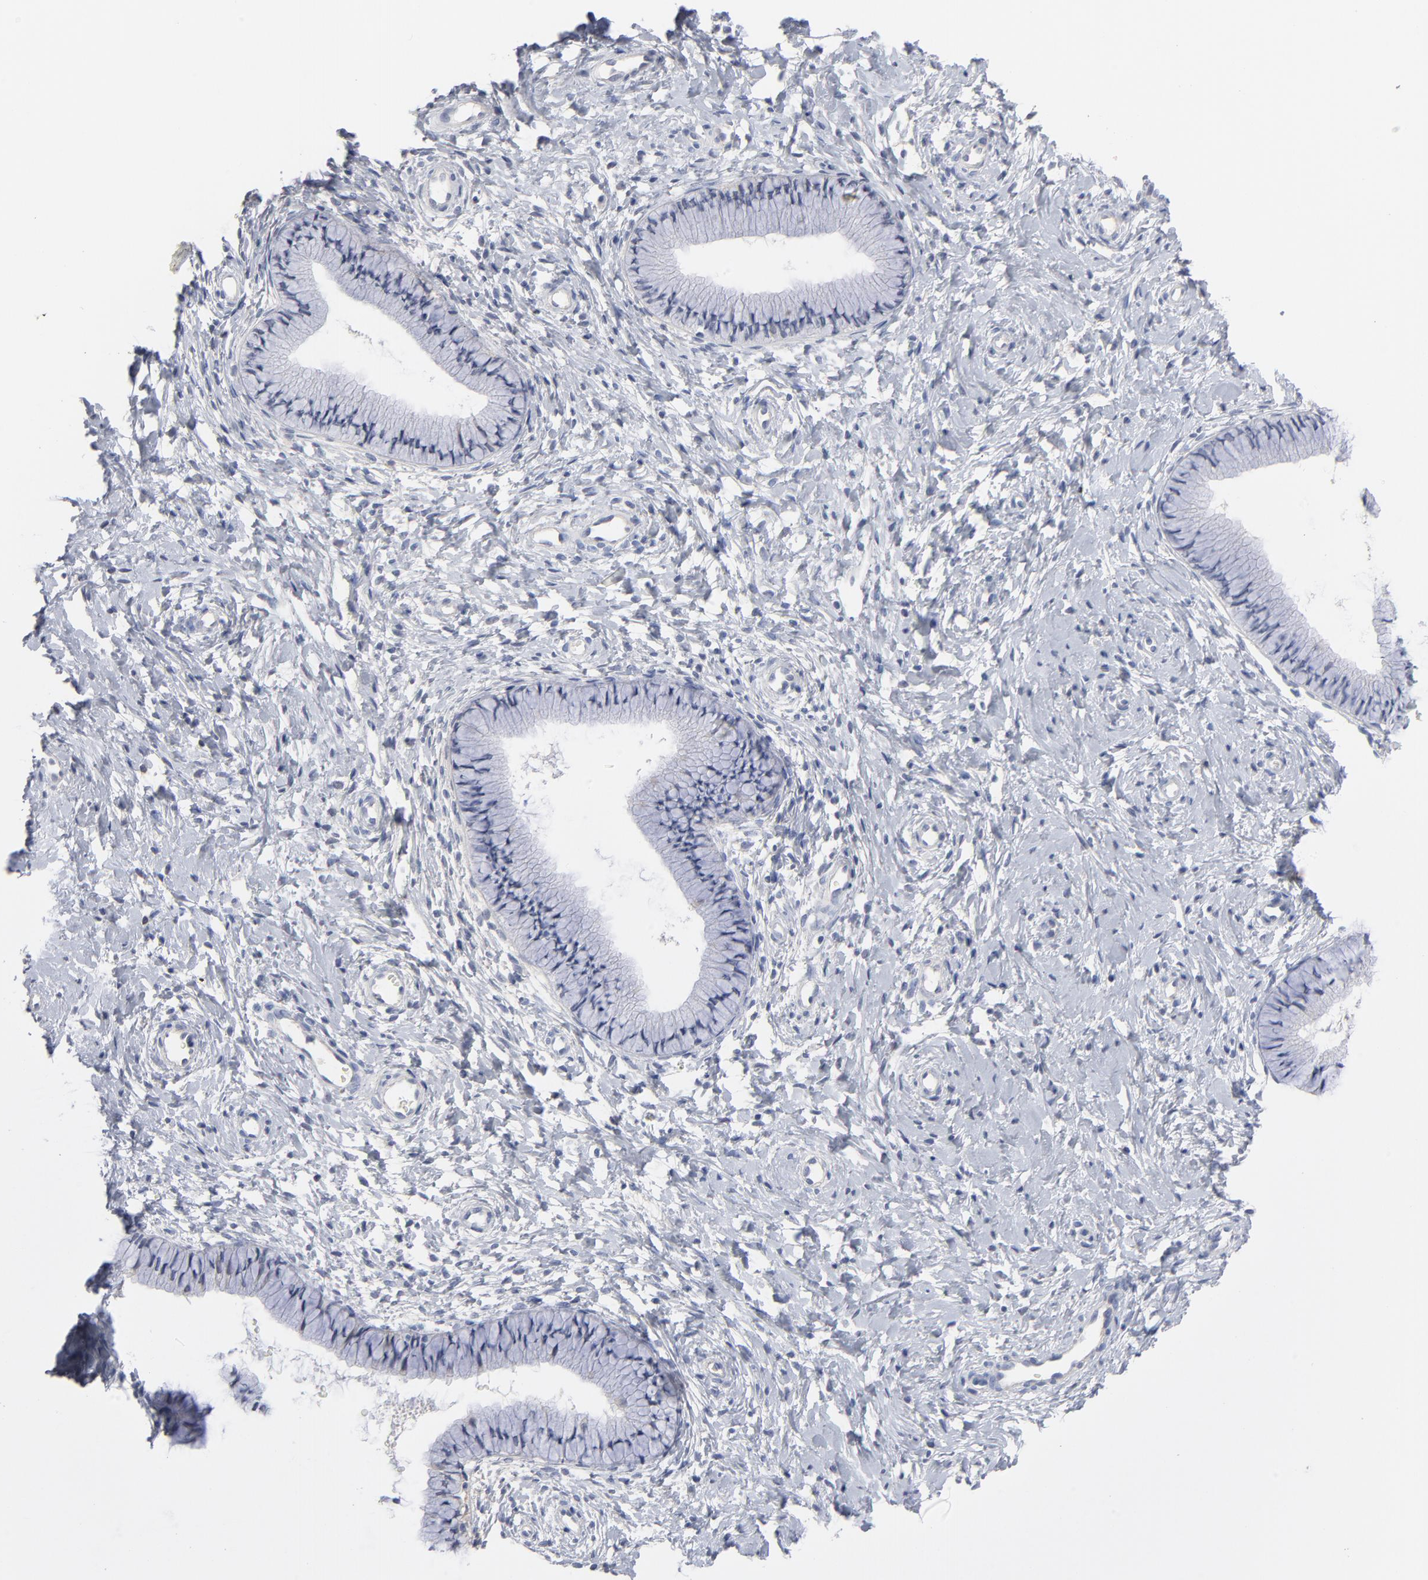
{"staining": {"intensity": "negative", "quantity": "none", "location": "none"}, "tissue": "cervix", "cell_type": "Glandular cells", "image_type": "normal", "snomed": [{"axis": "morphology", "description": "Normal tissue, NOS"}, {"axis": "topography", "description": "Cervix"}], "caption": "An immunohistochemistry (IHC) histopathology image of benign cervix is shown. There is no staining in glandular cells of cervix.", "gene": "SLC16A1", "patient": {"sex": "female", "age": 46}}